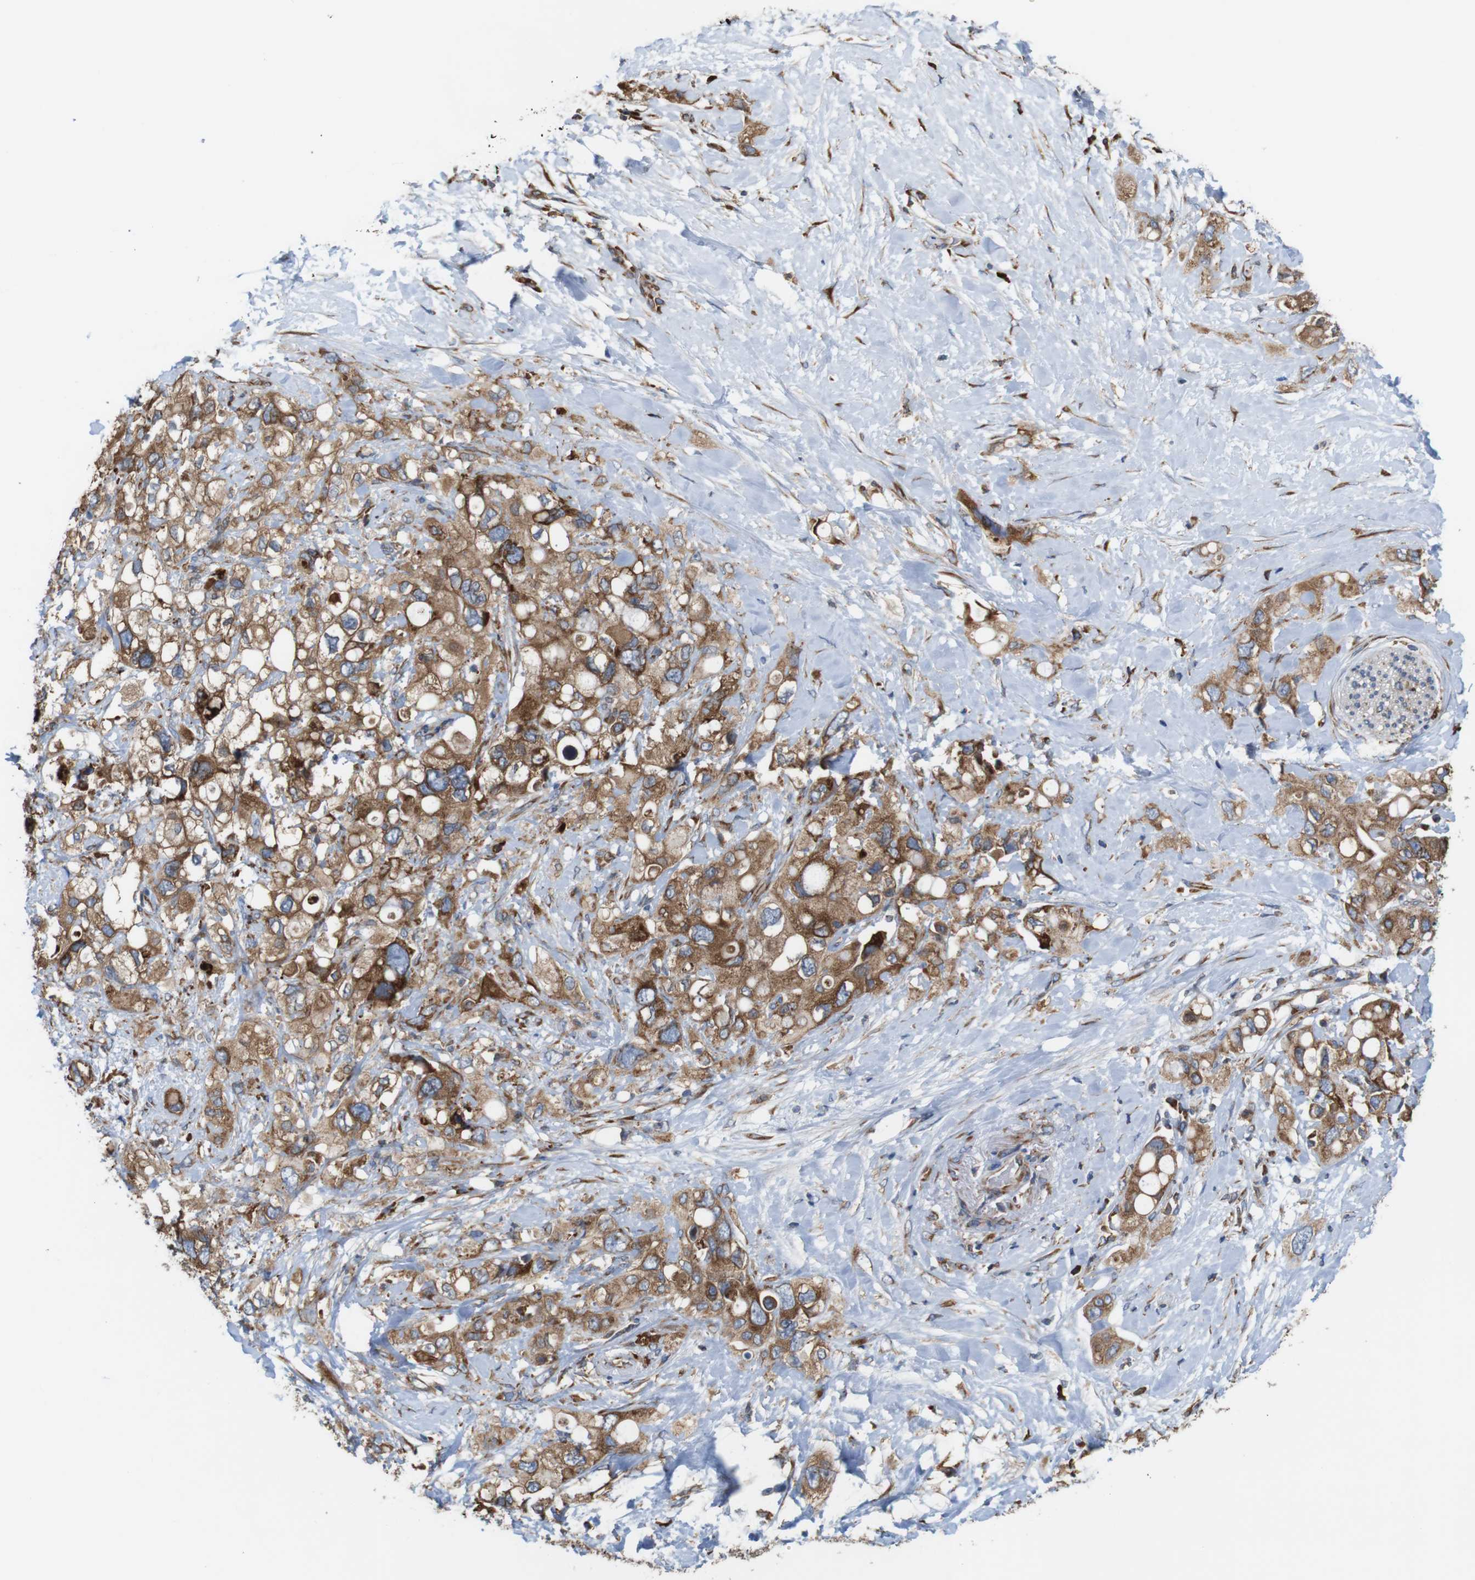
{"staining": {"intensity": "moderate", "quantity": ">75%", "location": "cytoplasmic/membranous"}, "tissue": "pancreatic cancer", "cell_type": "Tumor cells", "image_type": "cancer", "snomed": [{"axis": "morphology", "description": "Adenocarcinoma, NOS"}, {"axis": "topography", "description": "Pancreas"}], "caption": "The micrograph shows immunohistochemical staining of pancreatic adenocarcinoma. There is moderate cytoplasmic/membranous staining is appreciated in approximately >75% of tumor cells. (Stains: DAB (3,3'-diaminobenzidine) in brown, nuclei in blue, Microscopy: brightfield microscopy at high magnification).", "gene": "UGGT1", "patient": {"sex": "female", "age": 56}}